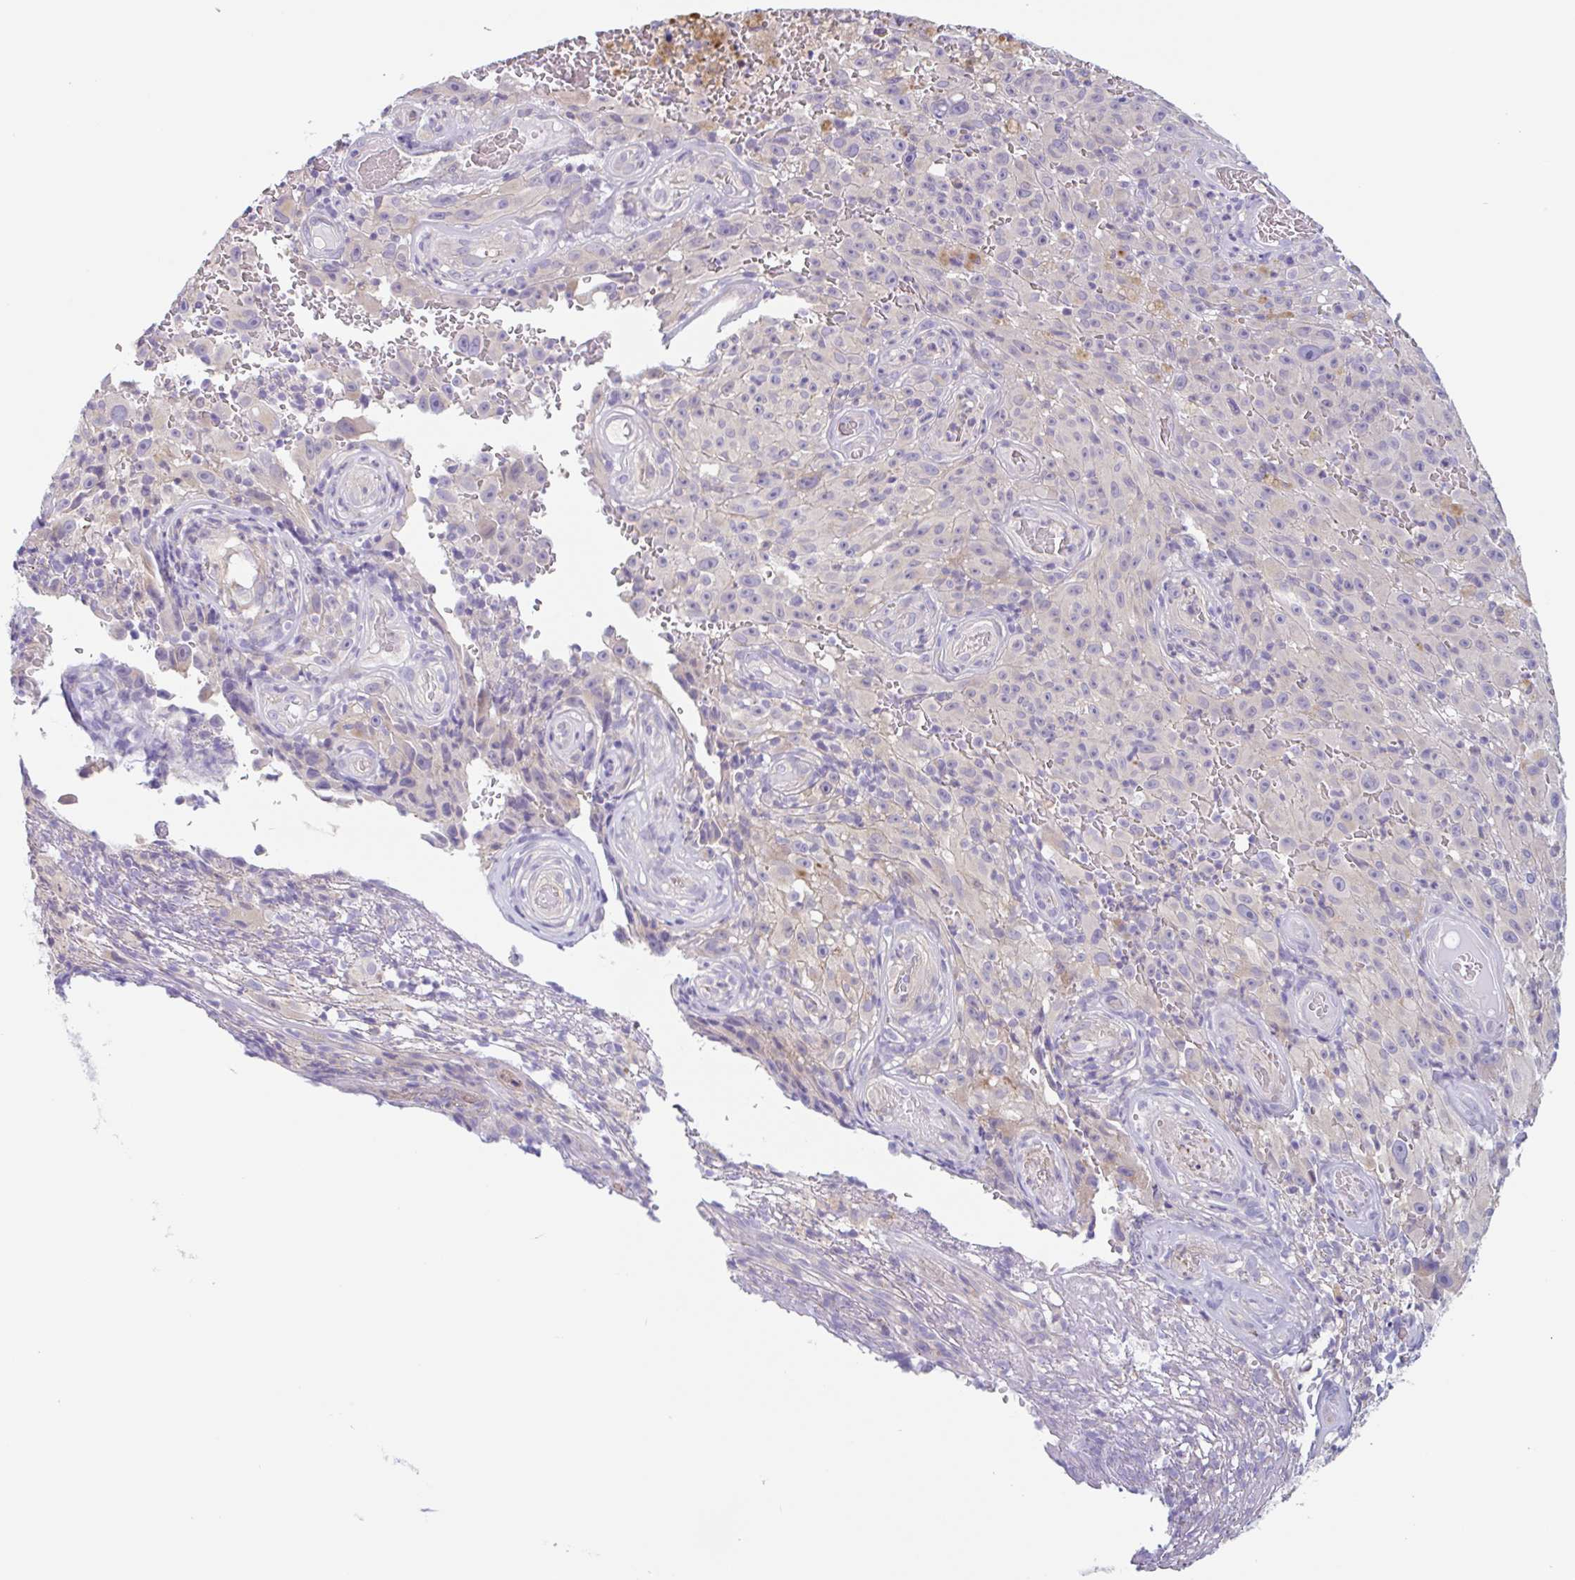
{"staining": {"intensity": "negative", "quantity": "none", "location": "none"}, "tissue": "melanoma", "cell_type": "Tumor cells", "image_type": "cancer", "snomed": [{"axis": "morphology", "description": "Malignant melanoma, NOS"}, {"axis": "topography", "description": "Skin"}], "caption": "Melanoma stained for a protein using immunohistochemistry (IHC) reveals no staining tumor cells.", "gene": "LENG9", "patient": {"sex": "female", "age": 82}}